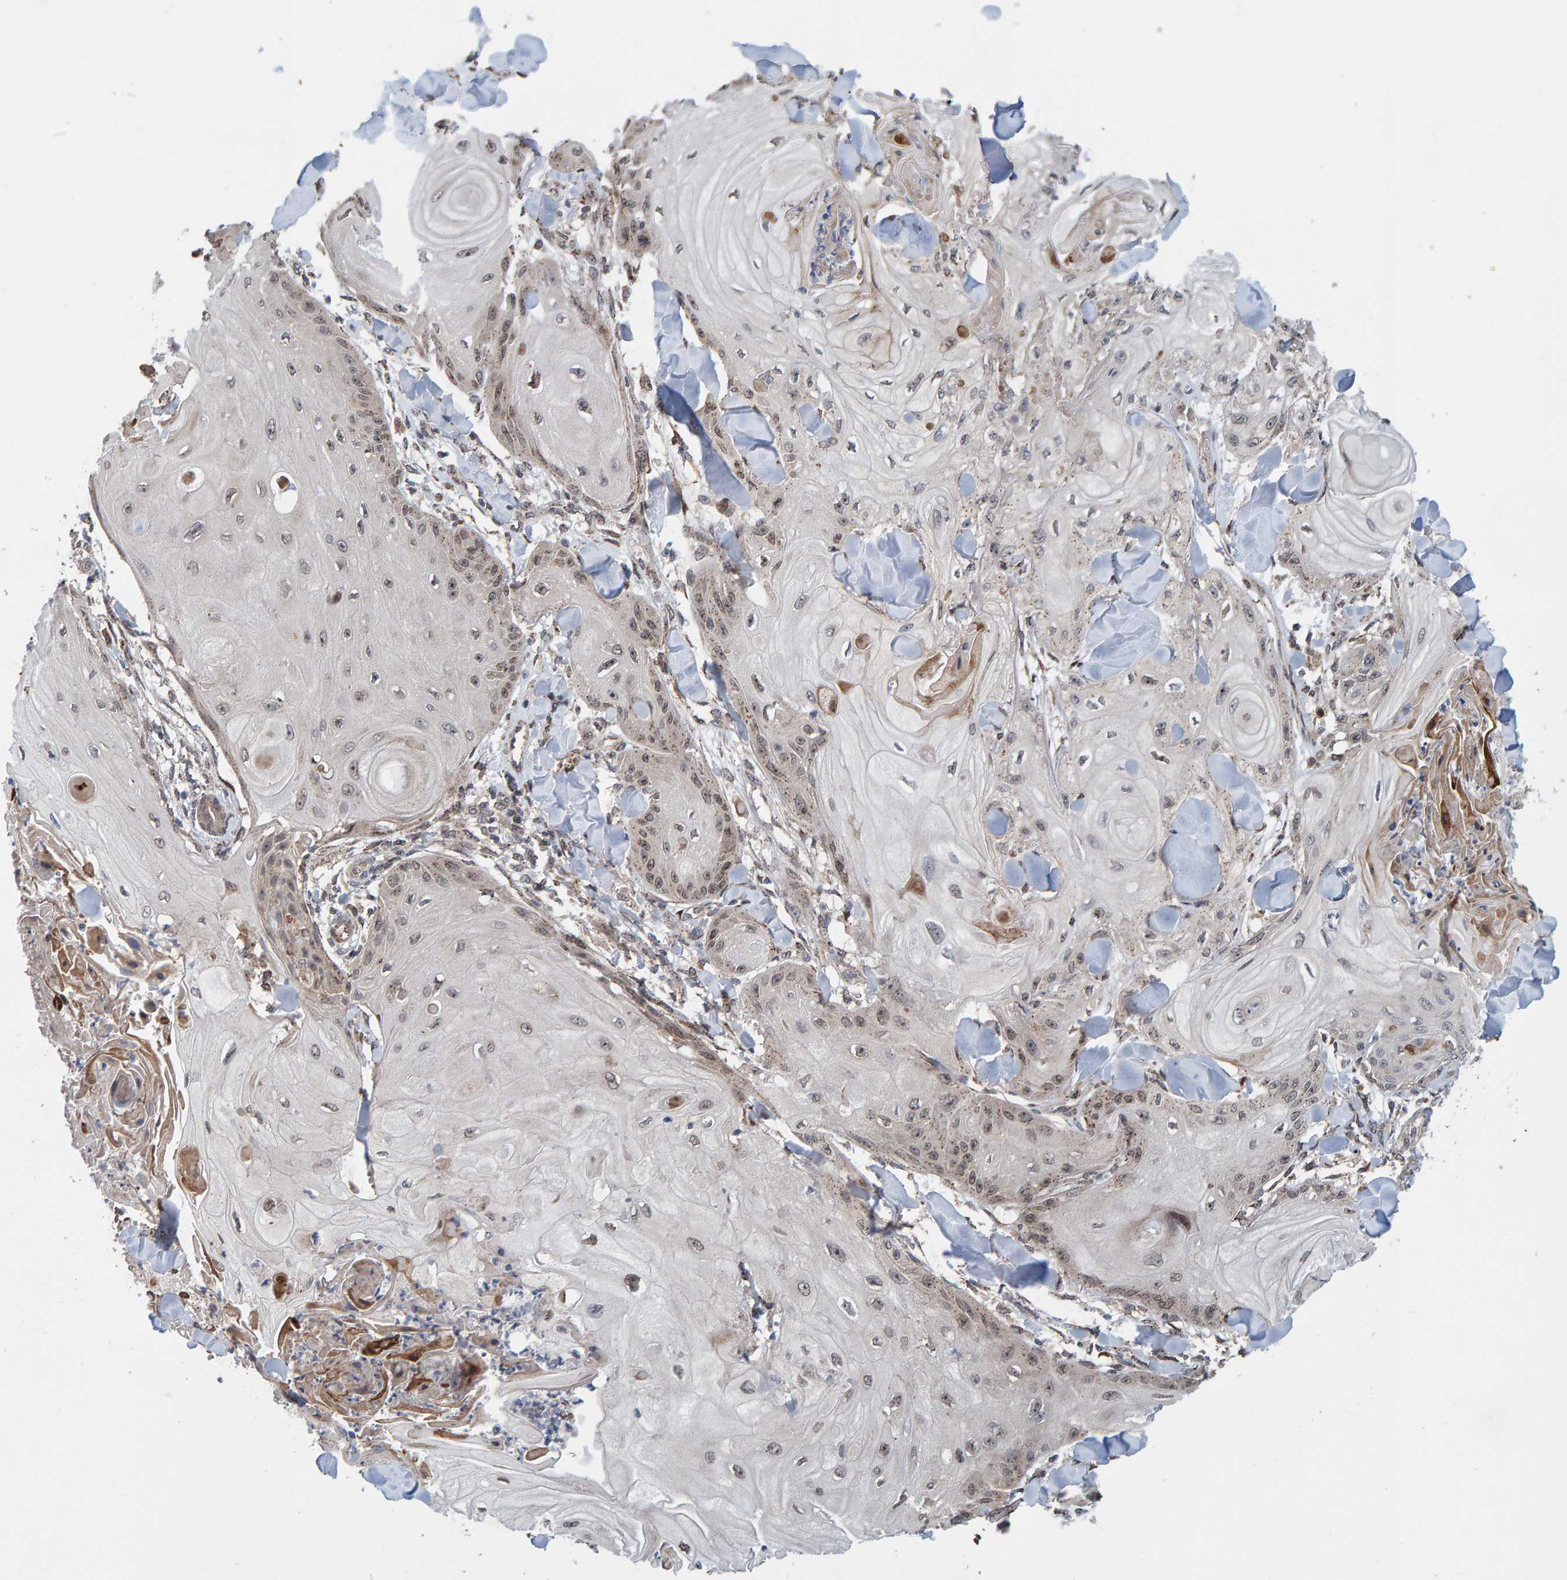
{"staining": {"intensity": "weak", "quantity": "25%-75%", "location": "nuclear"}, "tissue": "skin cancer", "cell_type": "Tumor cells", "image_type": "cancer", "snomed": [{"axis": "morphology", "description": "Squamous cell carcinoma, NOS"}, {"axis": "topography", "description": "Skin"}], "caption": "Immunohistochemical staining of skin cancer (squamous cell carcinoma) displays low levels of weak nuclear positivity in approximately 25%-75% of tumor cells. (Stains: DAB (3,3'-diaminobenzidine) in brown, nuclei in blue, Microscopy: brightfield microscopy at high magnification).", "gene": "CCDC25", "patient": {"sex": "male", "age": 74}}